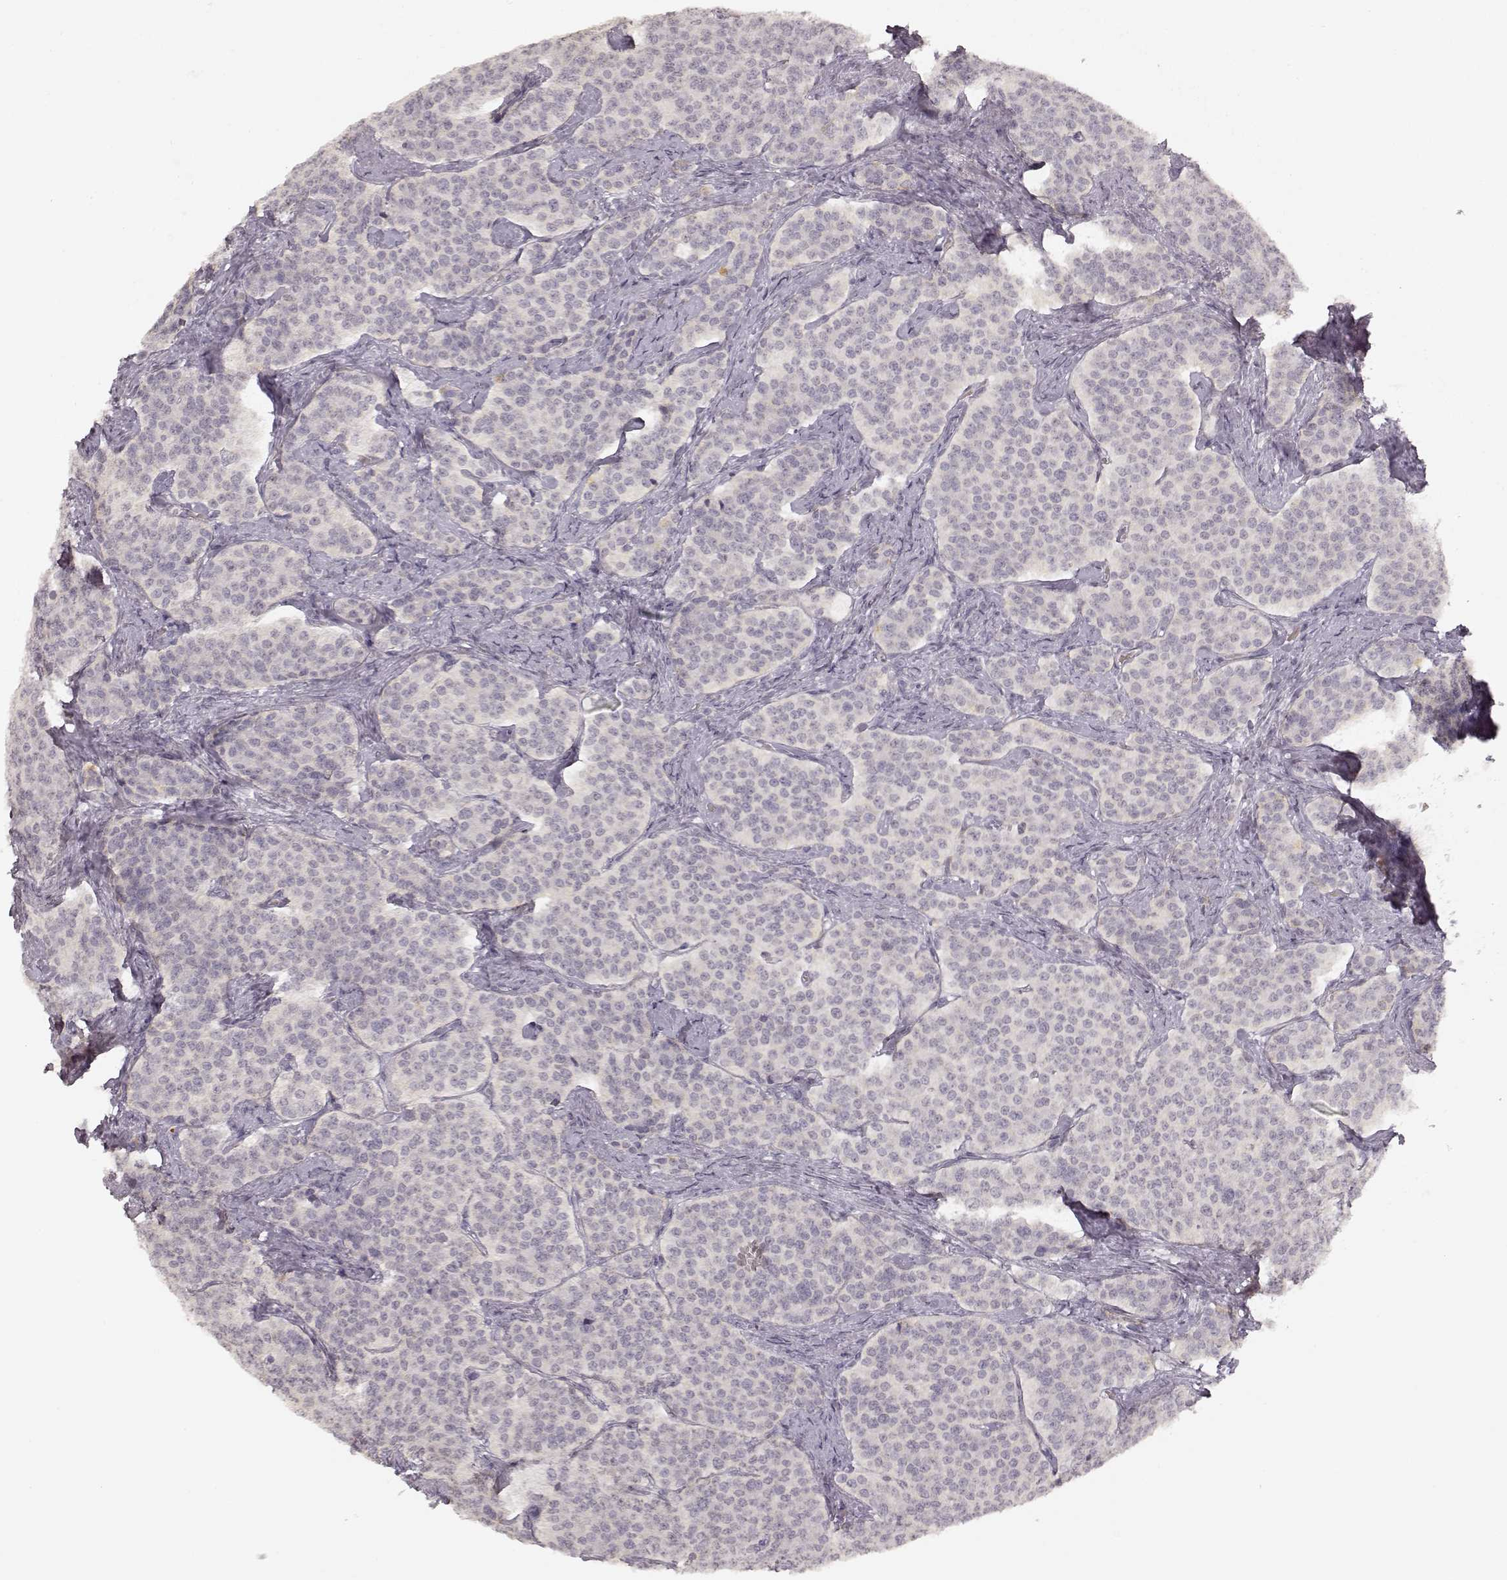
{"staining": {"intensity": "negative", "quantity": "none", "location": "none"}, "tissue": "carcinoid", "cell_type": "Tumor cells", "image_type": "cancer", "snomed": [{"axis": "morphology", "description": "Carcinoid, malignant, NOS"}, {"axis": "topography", "description": "Small intestine"}], "caption": "Tumor cells are negative for brown protein staining in carcinoid.", "gene": "LAMC2", "patient": {"sex": "female", "age": 58}}